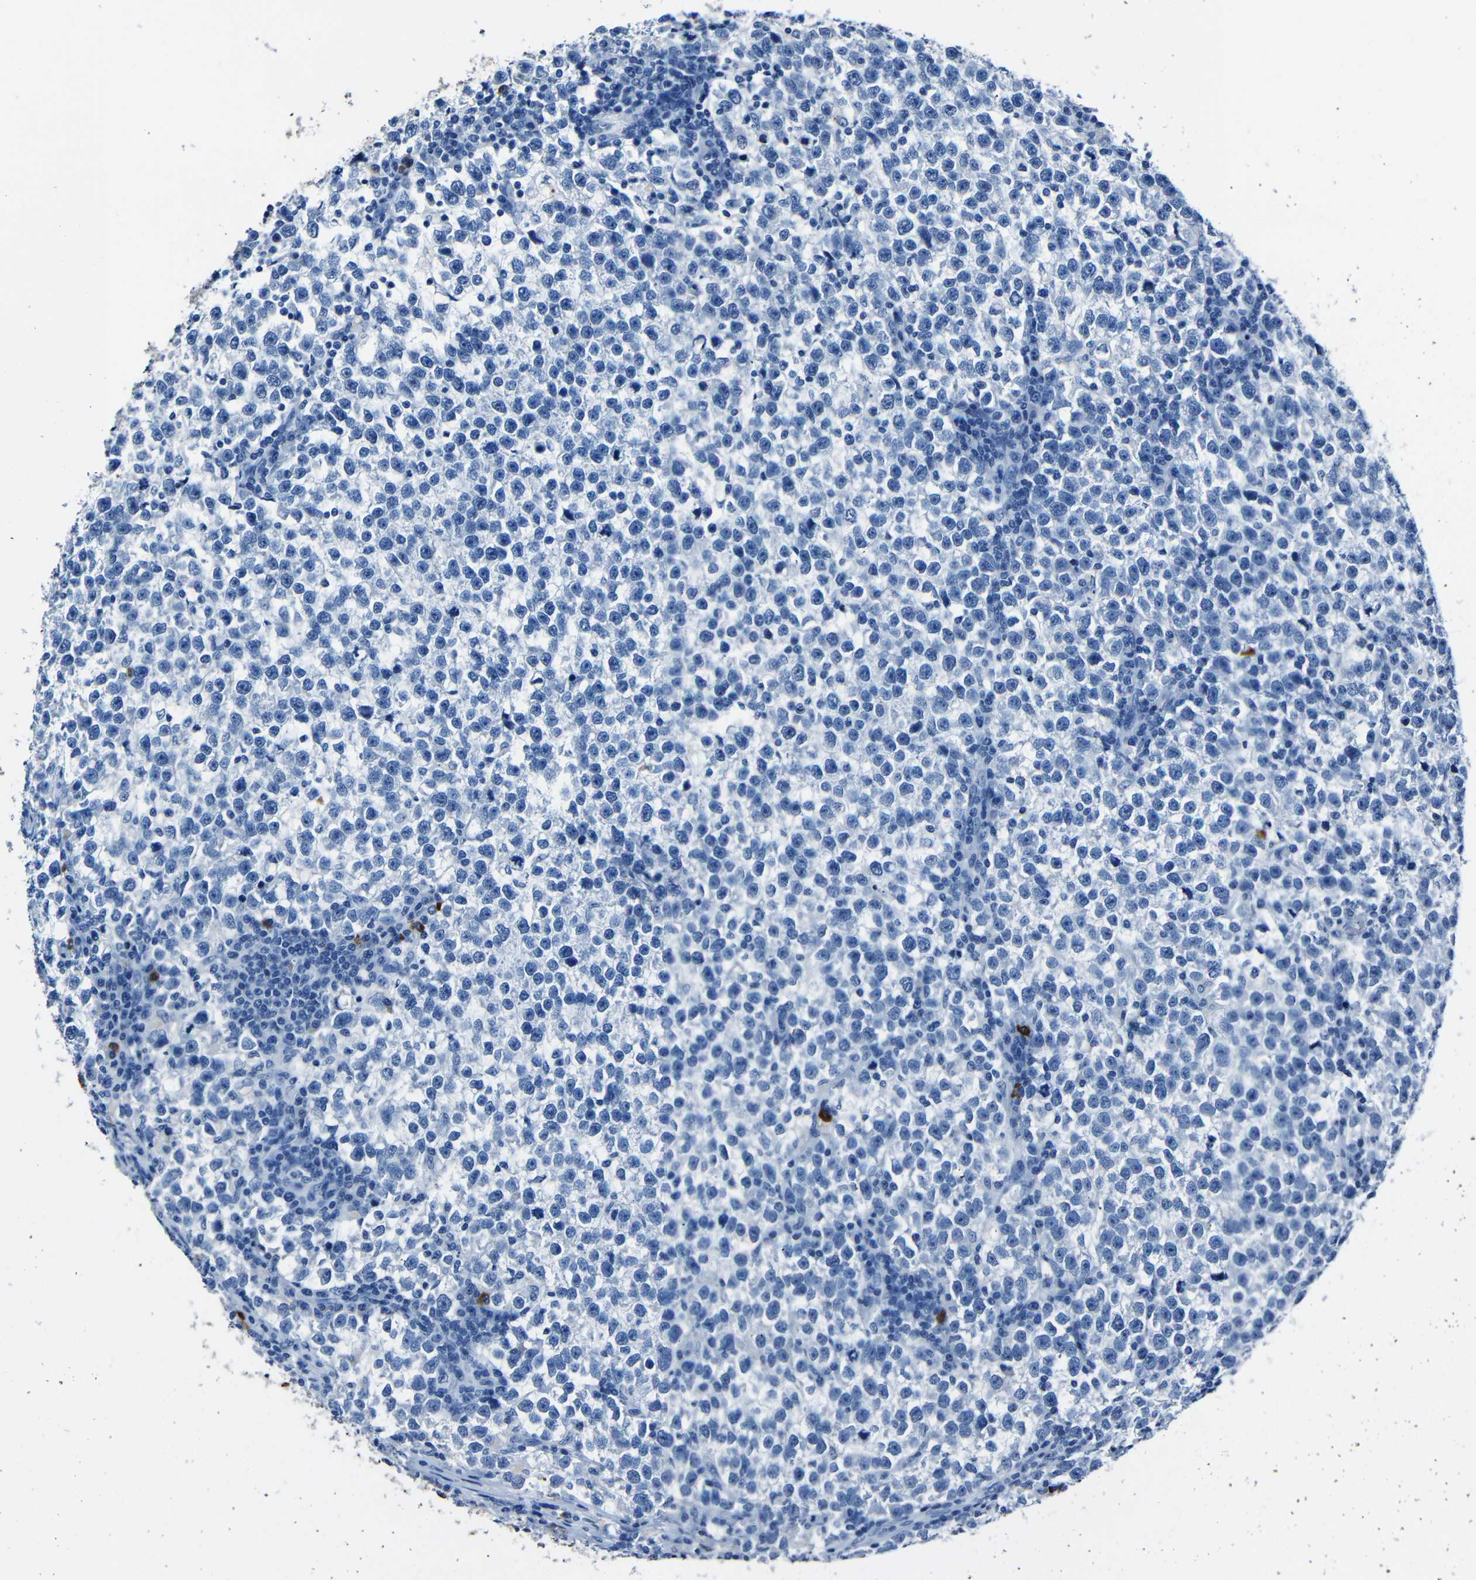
{"staining": {"intensity": "negative", "quantity": "none", "location": "none"}, "tissue": "testis cancer", "cell_type": "Tumor cells", "image_type": "cancer", "snomed": [{"axis": "morphology", "description": "Normal tissue, NOS"}, {"axis": "morphology", "description": "Seminoma, NOS"}, {"axis": "topography", "description": "Testis"}], "caption": "Immunohistochemistry image of testis cancer stained for a protein (brown), which shows no positivity in tumor cells.", "gene": "CLDN11", "patient": {"sex": "male", "age": 43}}